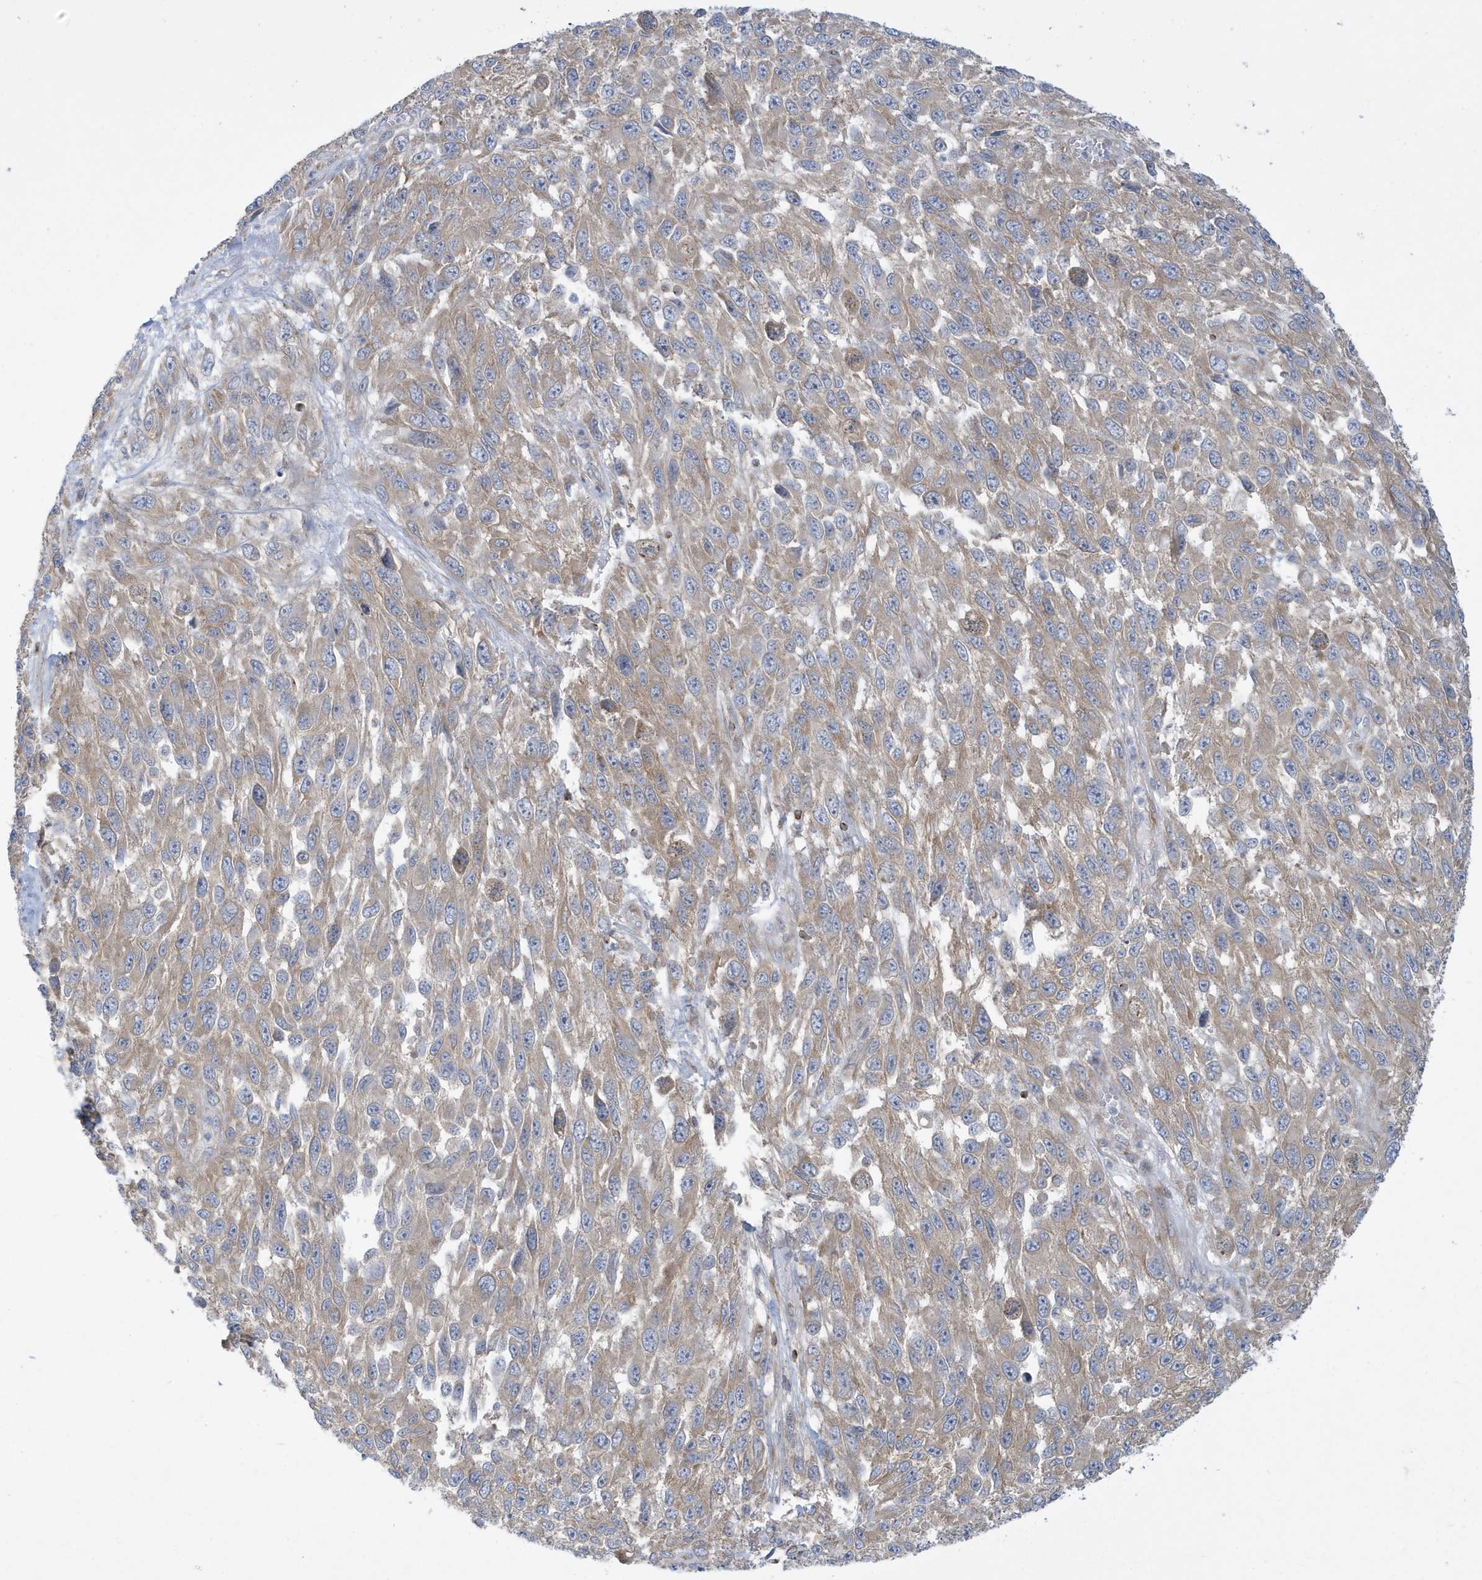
{"staining": {"intensity": "weak", "quantity": "25%-75%", "location": "cytoplasmic/membranous"}, "tissue": "melanoma", "cell_type": "Tumor cells", "image_type": "cancer", "snomed": [{"axis": "morphology", "description": "Malignant melanoma, NOS"}, {"axis": "topography", "description": "Skin"}], "caption": "A photomicrograph showing weak cytoplasmic/membranous expression in approximately 25%-75% of tumor cells in melanoma, as visualized by brown immunohistochemical staining.", "gene": "SLAMF9", "patient": {"sex": "female", "age": 96}}